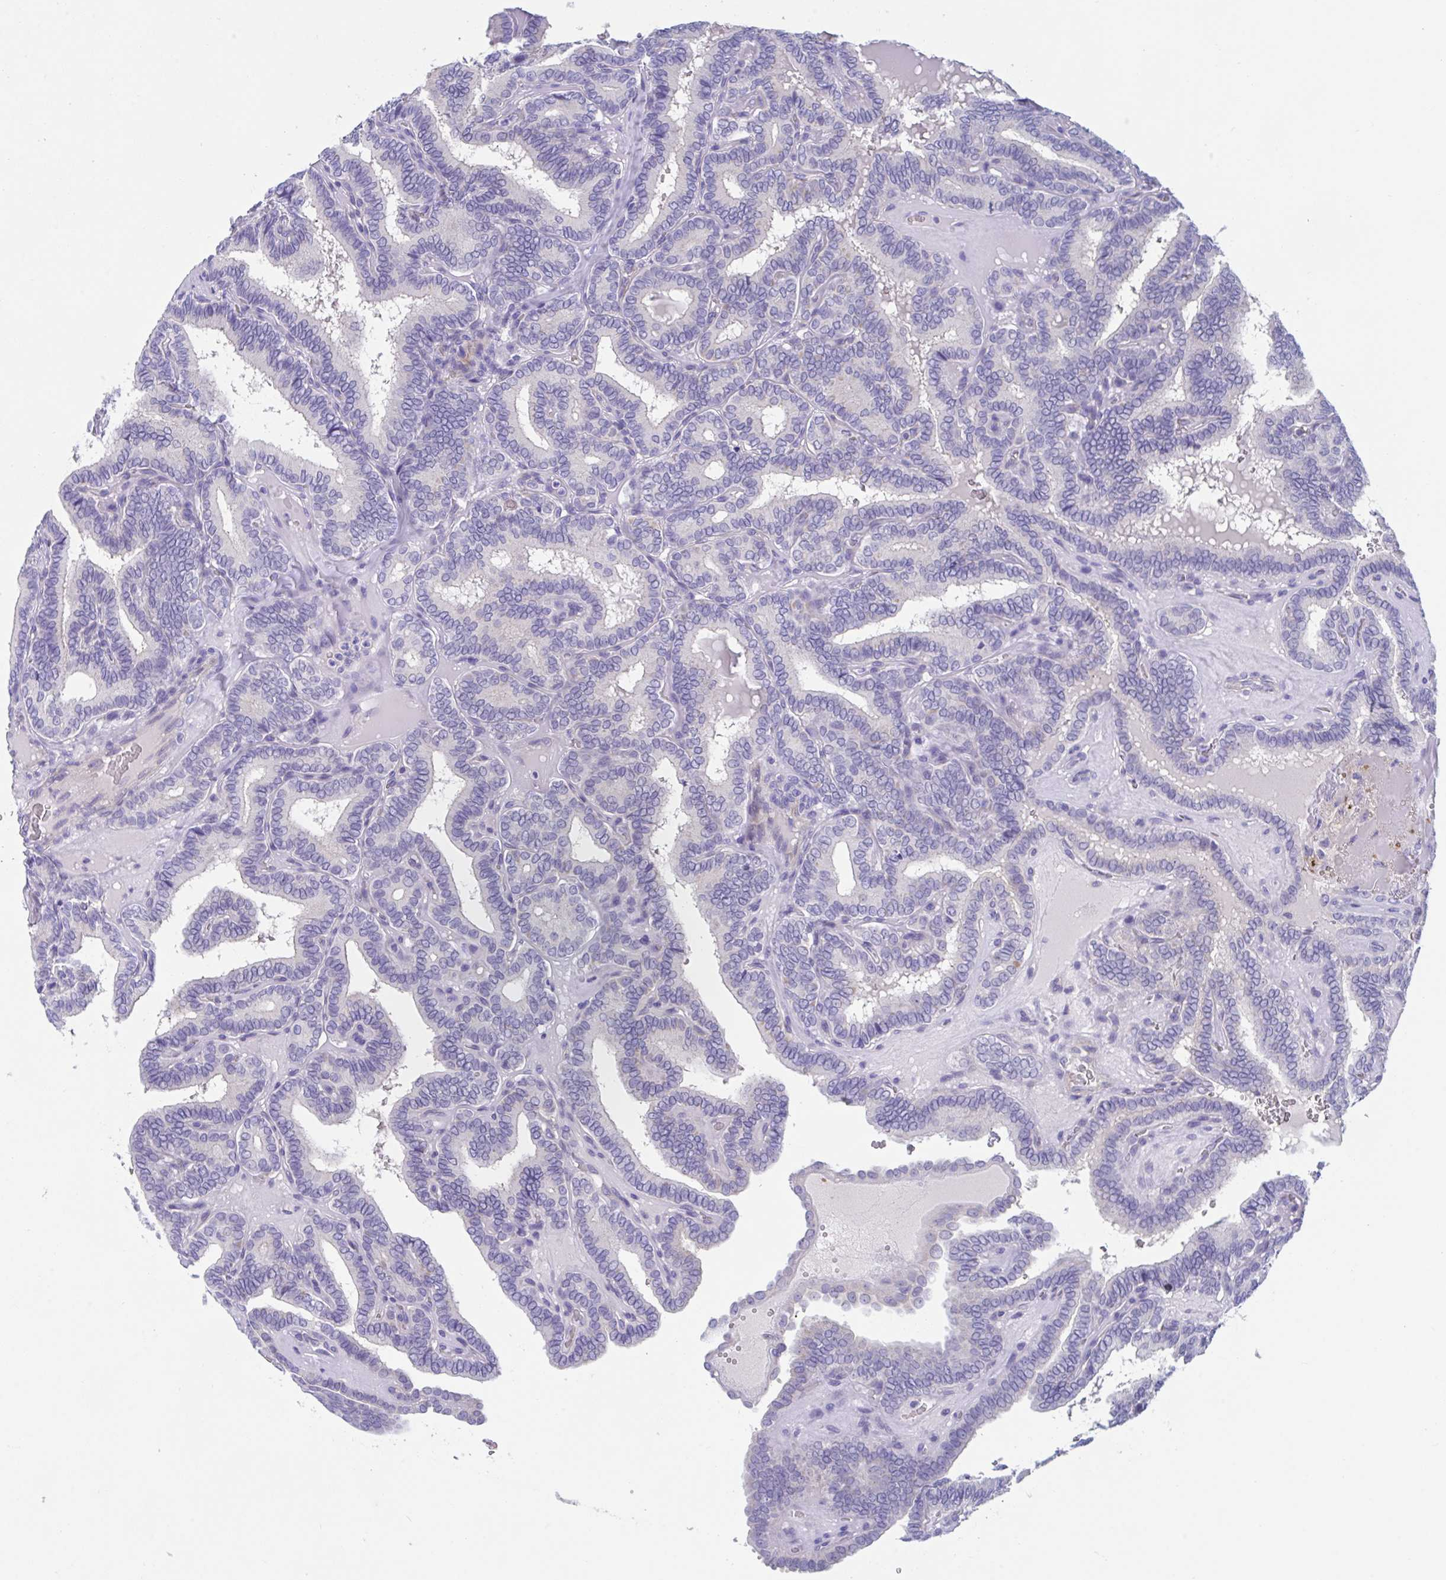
{"staining": {"intensity": "negative", "quantity": "none", "location": "none"}, "tissue": "thyroid cancer", "cell_type": "Tumor cells", "image_type": "cancer", "snomed": [{"axis": "morphology", "description": "Papillary adenocarcinoma, NOS"}, {"axis": "topography", "description": "Thyroid gland"}], "caption": "Papillary adenocarcinoma (thyroid) was stained to show a protein in brown. There is no significant staining in tumor cells.", "gene": "TTC30B", "patient": {"sex": "female", "age": 21}}